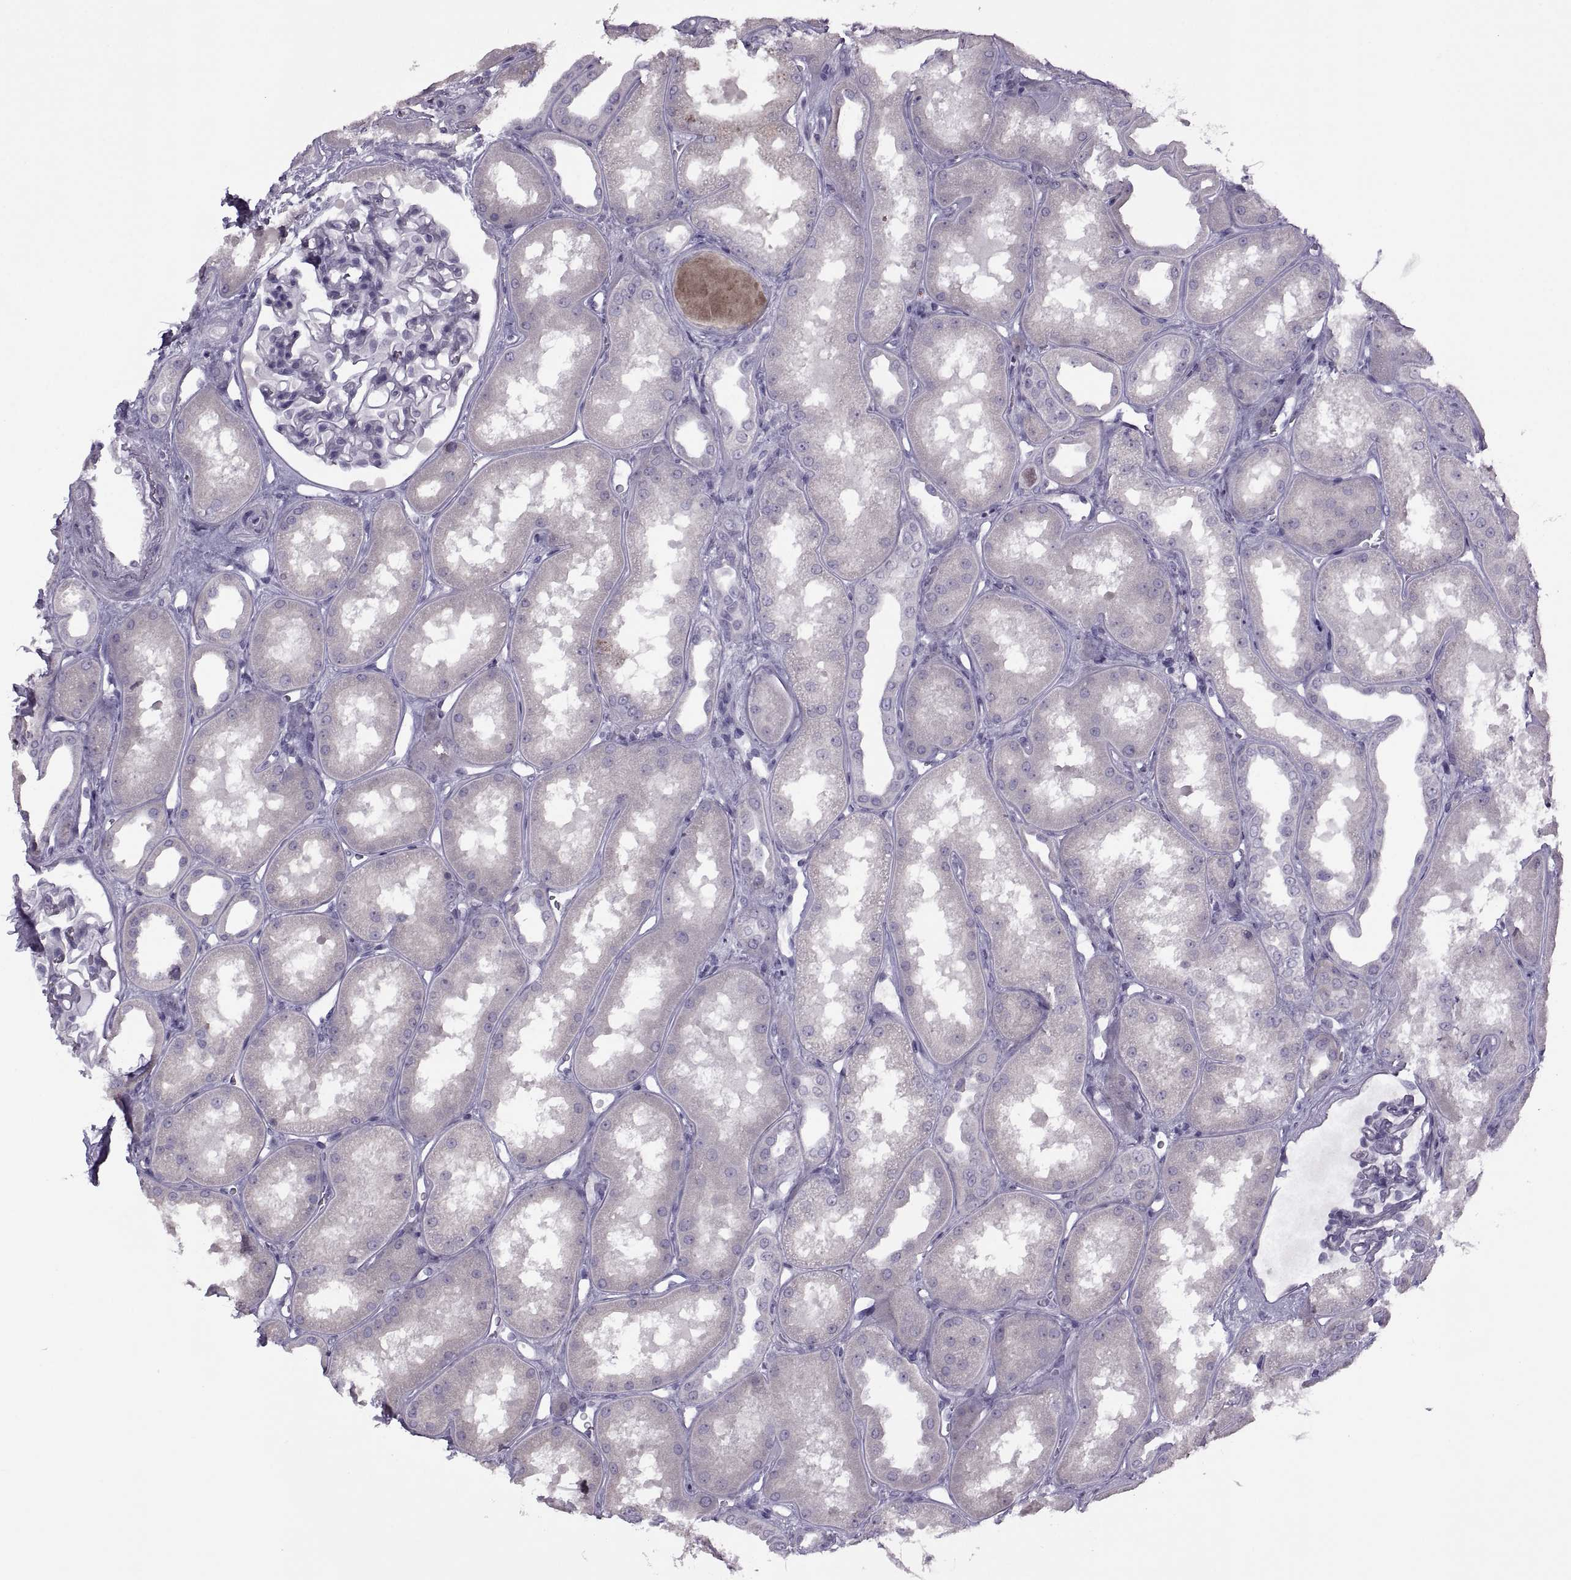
{"staining": {"intensity": "negative", "quantity": "none", "location": "none"}, "tissue": "kidney", "cell_type": "Cells in glomeruli", "image_type": "normal", "snomed": [{"axis": "morphology", "description": "Normal tissue, NOS"}, {"axis": "topography", "description": "Kidney"}], "caption": "A histopathology image of kidney stained for a protein reveals no brown staining in cells in glomeruli.", "gene": "RSPH6A", "patient": {"sex": "male", "age": 61}}